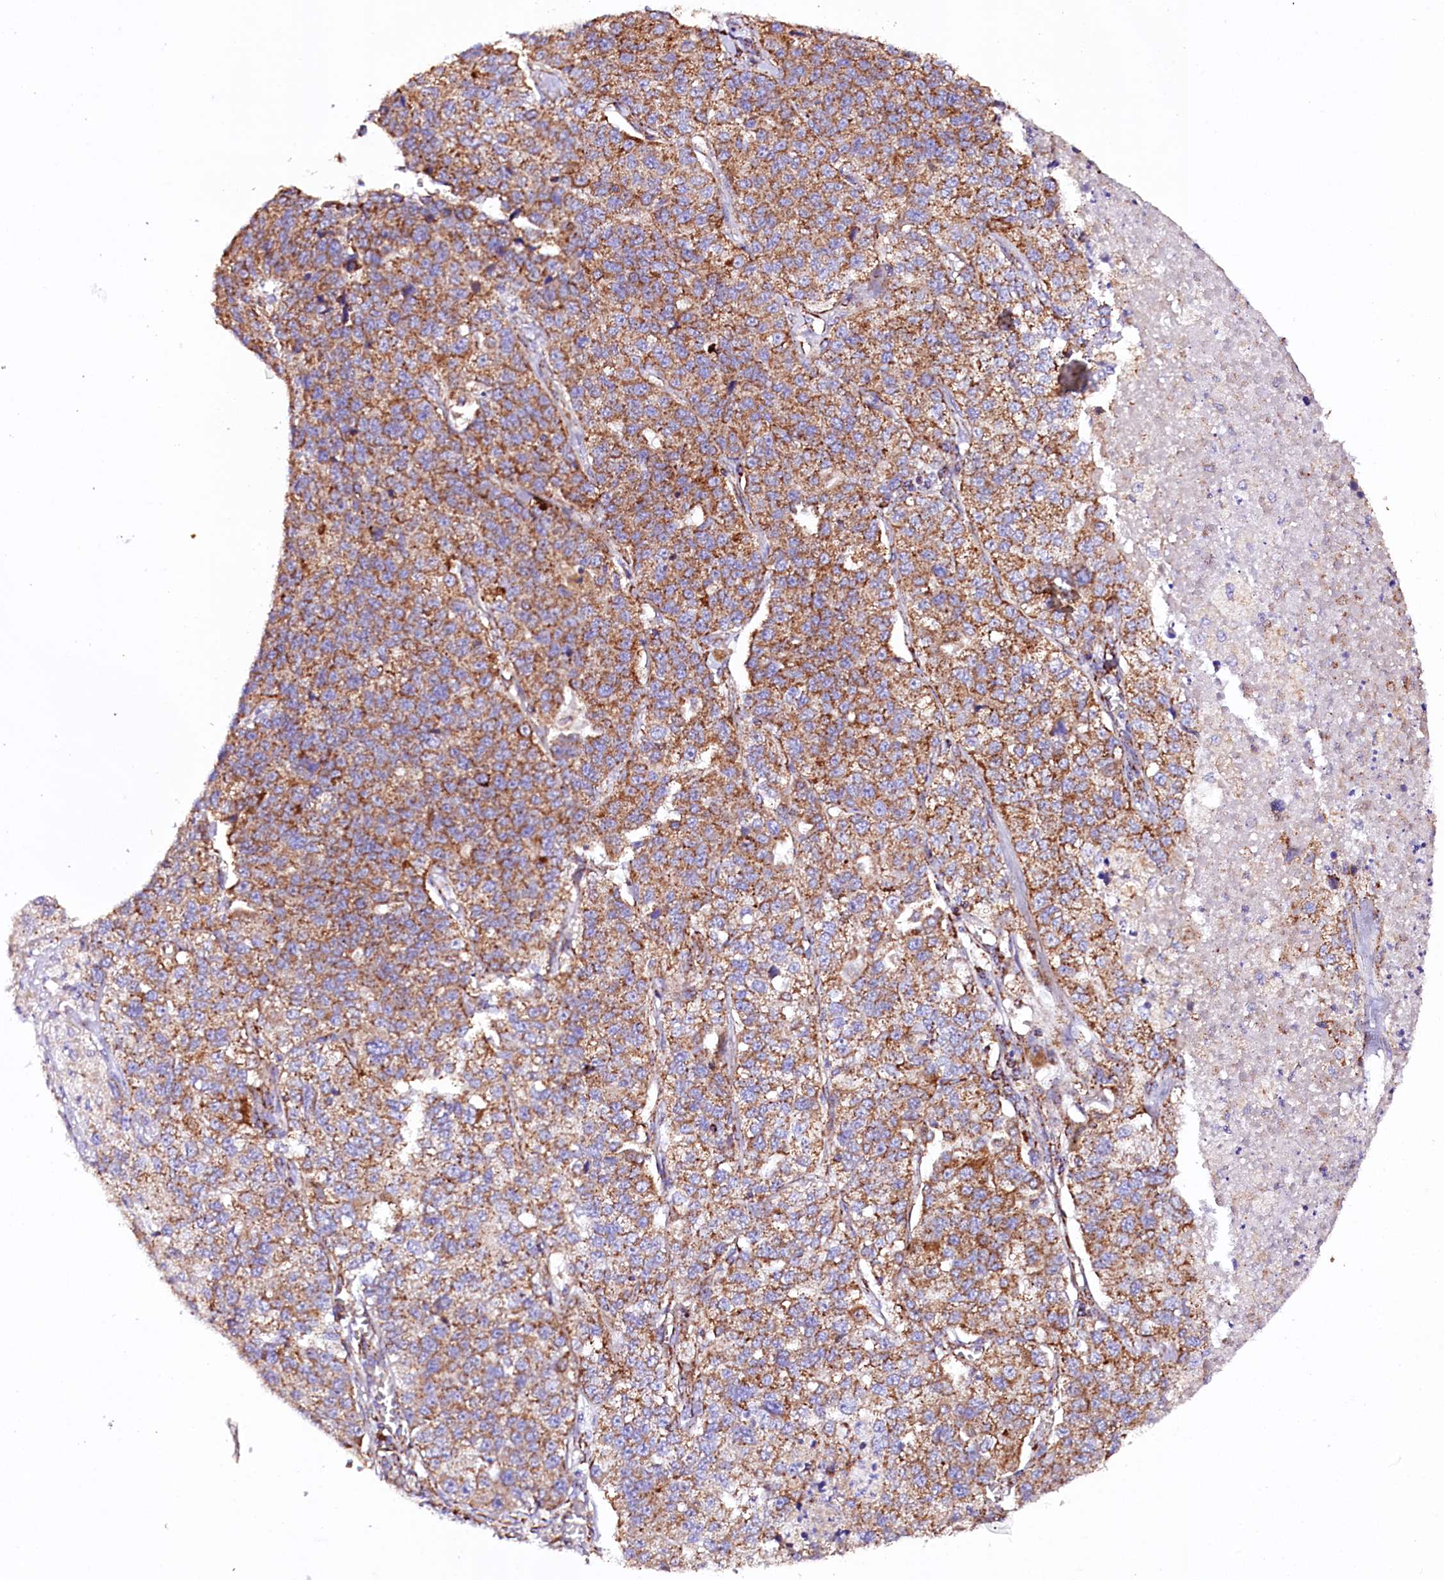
{"staining": {"intensity": "strong", "quantity": ">75%", "location": "cytoplasmic/membranous"}, "tissue": "lung cancer", "cell_type": "Tumor cells", "image_type": "cancer", "snomed": [{"axis": "morphology", "description": "Adenocarcinoma, NOS"}, {"axis": "topography", "description": "Lung"}], "caption": "Immunohistochemical staining of human lung adenocarcinoma demonstrates high levels of strong cytoplasmic/membranous protein staining in about >75% of tumor cells.", "gene": "APLP2", "patient": {"sex": "male", "age": 49}}